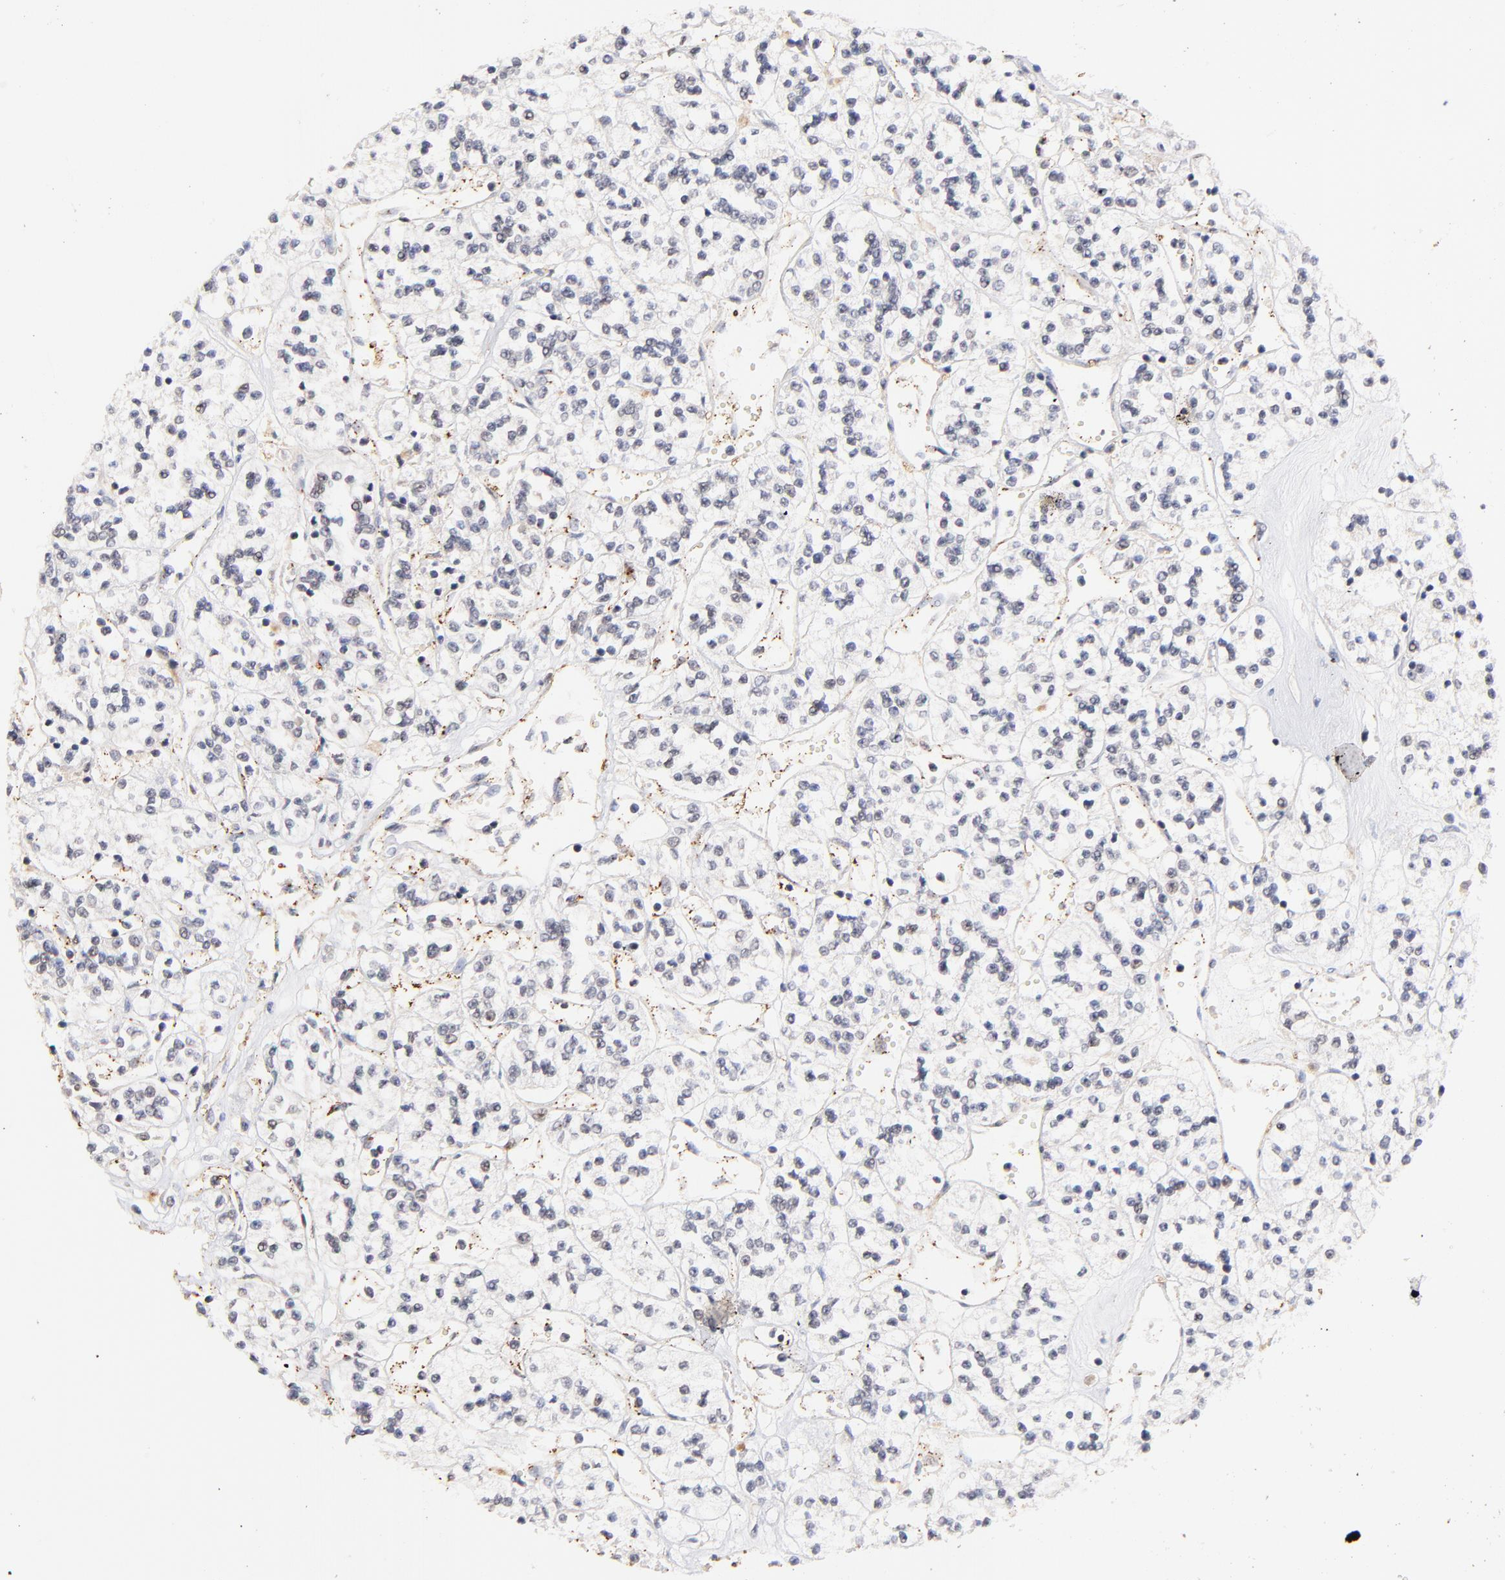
{"staining": {"intensity": "negative", "quantity": "none", "location": "none"}, "tissue": "renal cancer", "cell_type": "Tumor cells", "image_type": "cancer", "snomed": [{"axis": "morphology", "description": "Adenocarcinoma, NOS"}, {"axis": "topography", "description": "Kidney"}], "caption": "IHC image of neoplastic tissue: human renal adenocarcinoma stained with DAB (3,3'-diaminobenzidine) exhibits no significant protein positivity in tumor cells. (DAB immunohistochemistry visualized using brightfield microscopy, high magnification).", "gene": "ZFP92", "patient": {"sex": "female", "age": 76}}